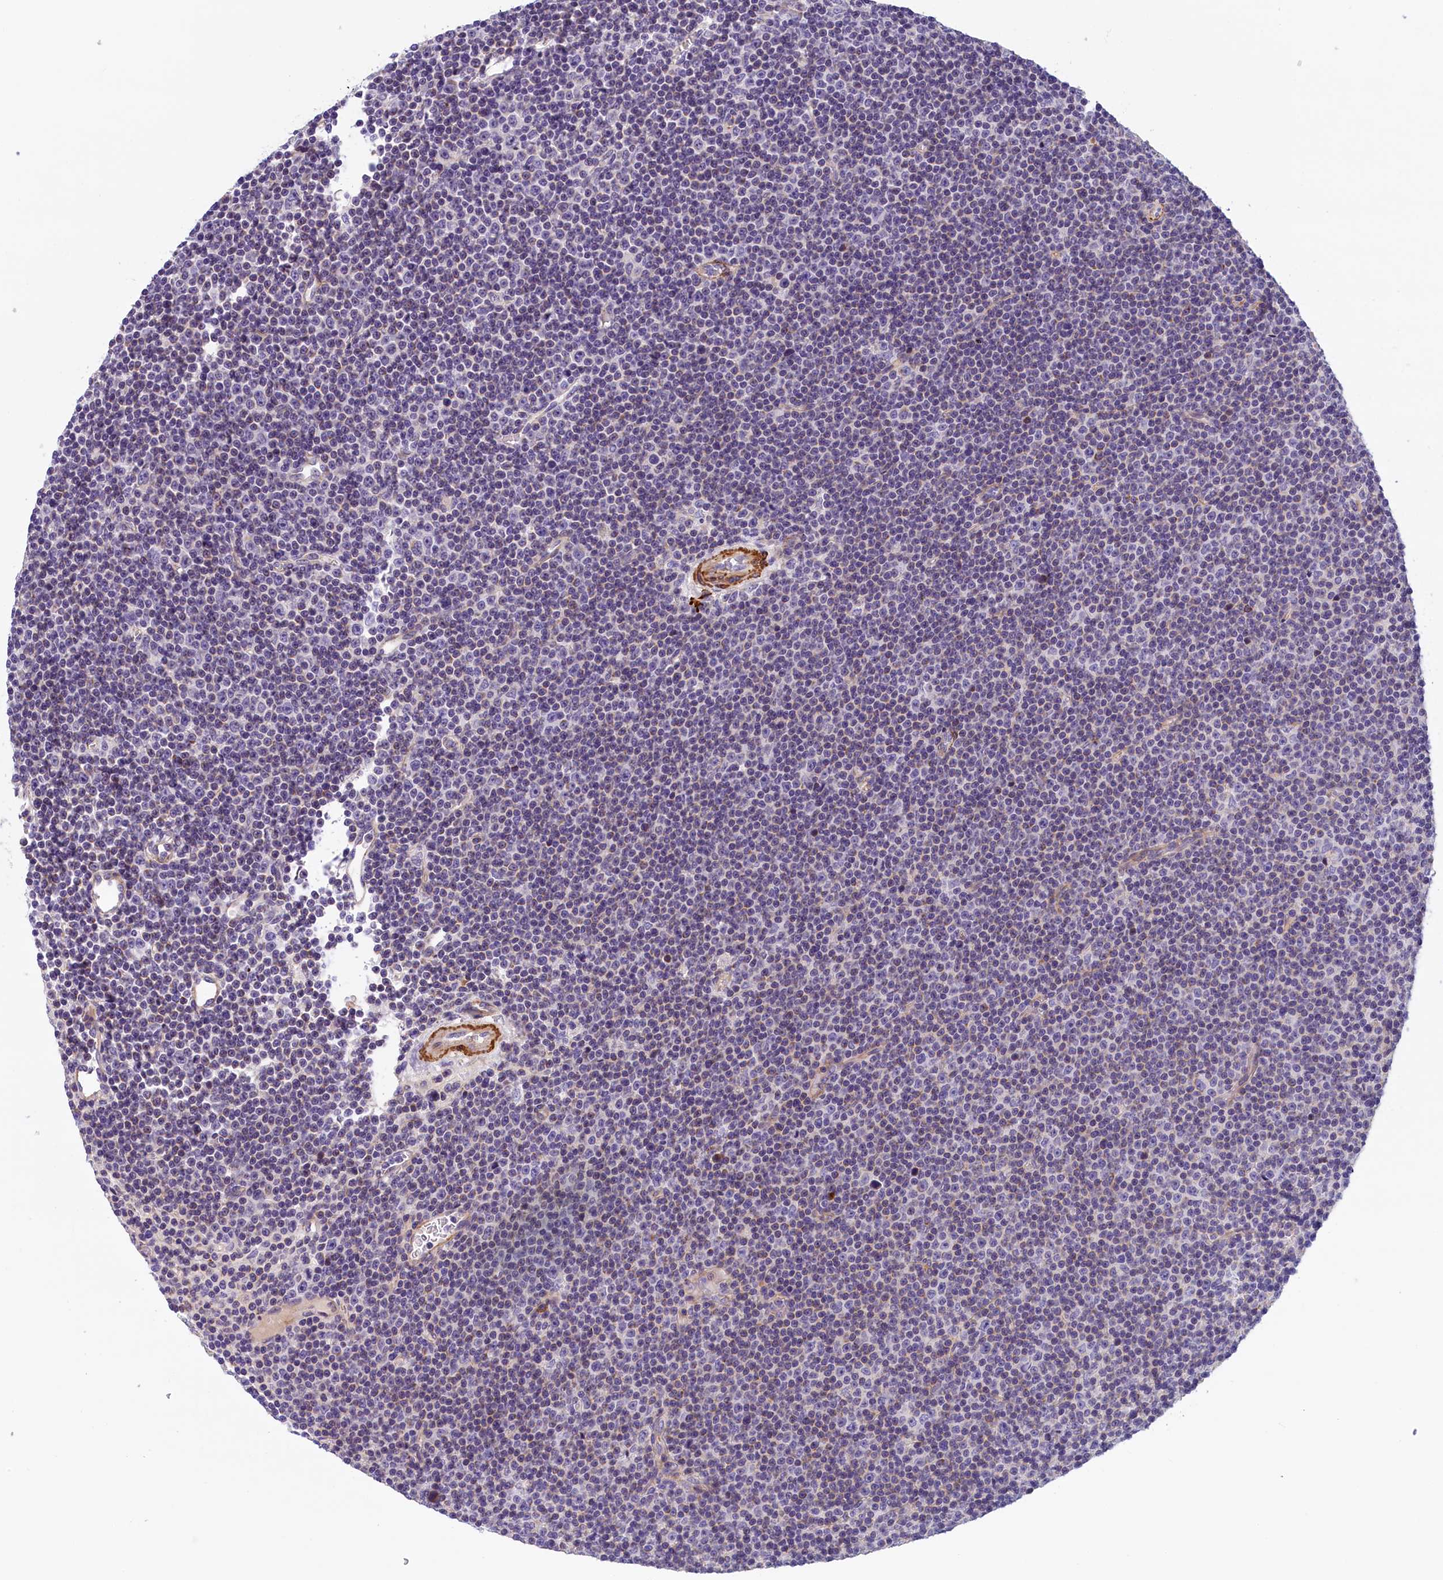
{"staining": {"intensity": "negative", "quantity": "none", "location": "none"}, "tissue": "lymphoma", "cell_type": "Tumor cells", "image_type": "cancer", "snomed": [{"axis": "morphology", "description": "Malignant lymphoma, non-Hodgkin's type, Low grade"}, {"axis": "topography", "description": "Lymph node"}], "caption": "High magnification brightfield microscopy of low-grade malignant lymphoma, non-Hodgkin's type stained with DAB (3,3'-diaminobenzidine) (brown) and counterstained with hematoxylin (blue): tumor cells show no significant expression. (DAB immunohistochemistry, high magnification).", "gene": "BCL2L13", "patient": {"sex": "female", "age": 67}}